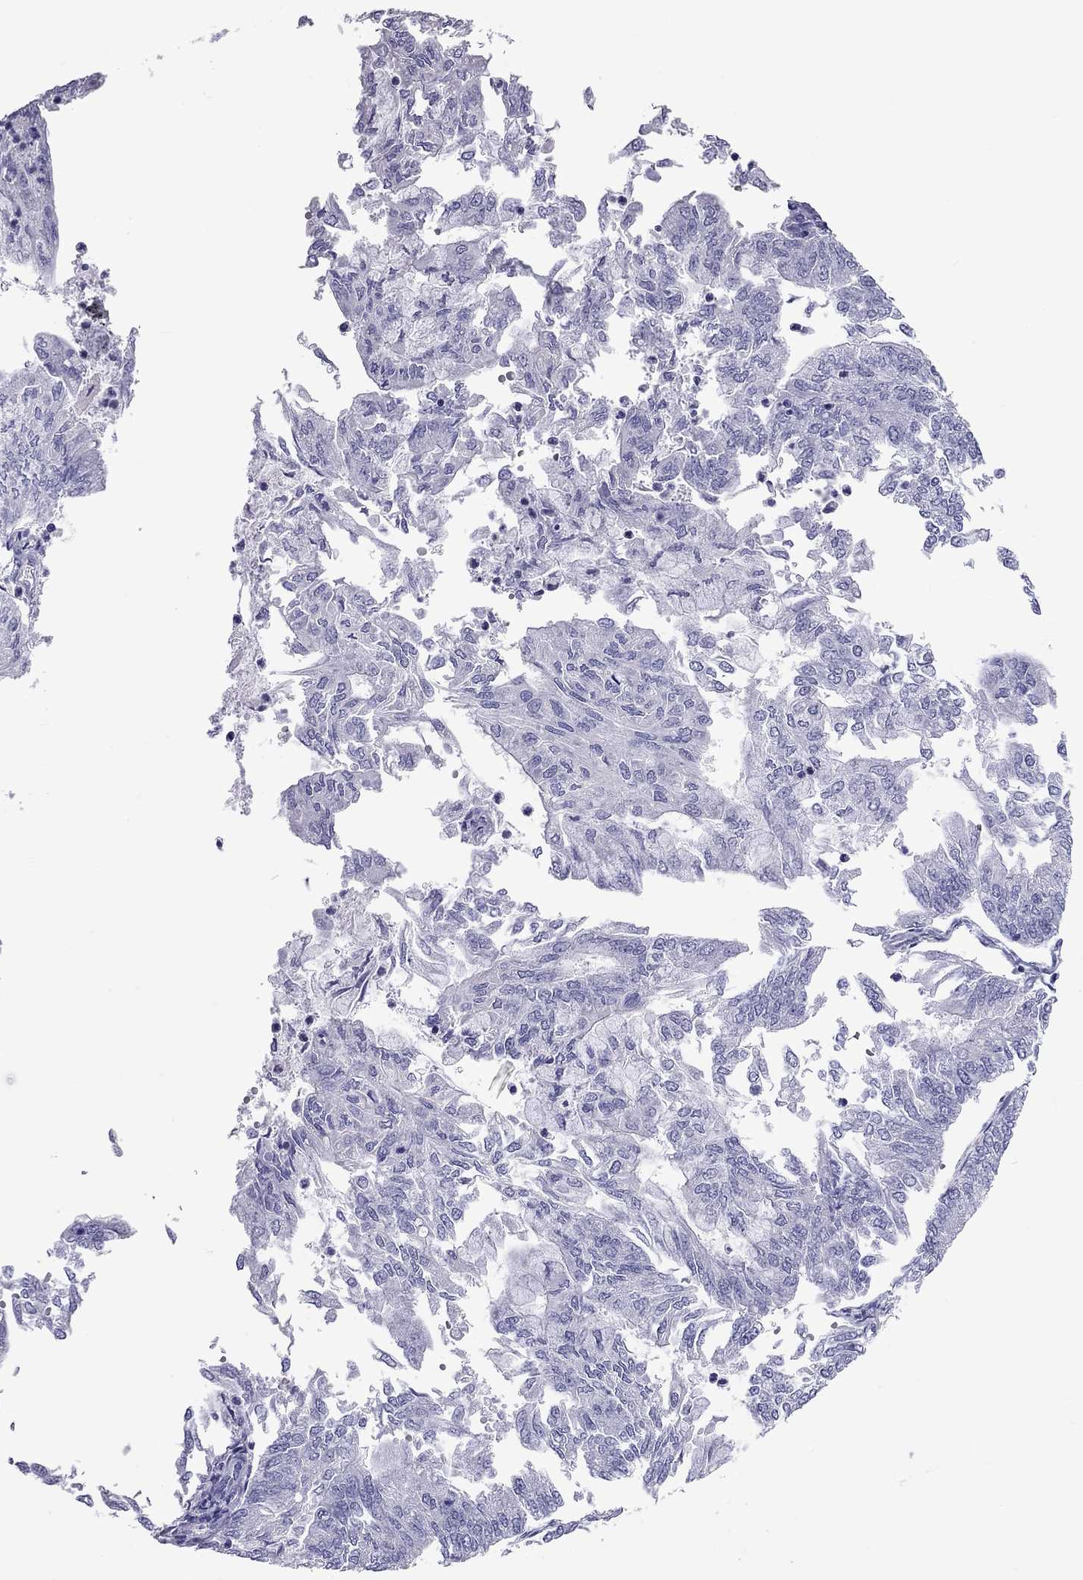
{"staining": {"intensity": "negative", "quantity": "none", "location": "none"}, "tissue": "endometrial cancer", "cell_type": "Tumor cells", "image_type": "cancer", "snomed": [{"axis": "morphology", "description": "Adenocarcinoma, NOS"}, {"axis": "topography", "description": "Endometrium"}], "caption": "A high-resolution micrograph shows immunohistochemistry staining of endometrial cancer (adenocarcinoma), which shows no significant staining in tumor cells. (Brightfield microscopy of DAB (3,3'-diaminobenzidine) IHC at high magnification).", "gene": "FSCN3", "patient": {"sex": "female", "age": 59}}